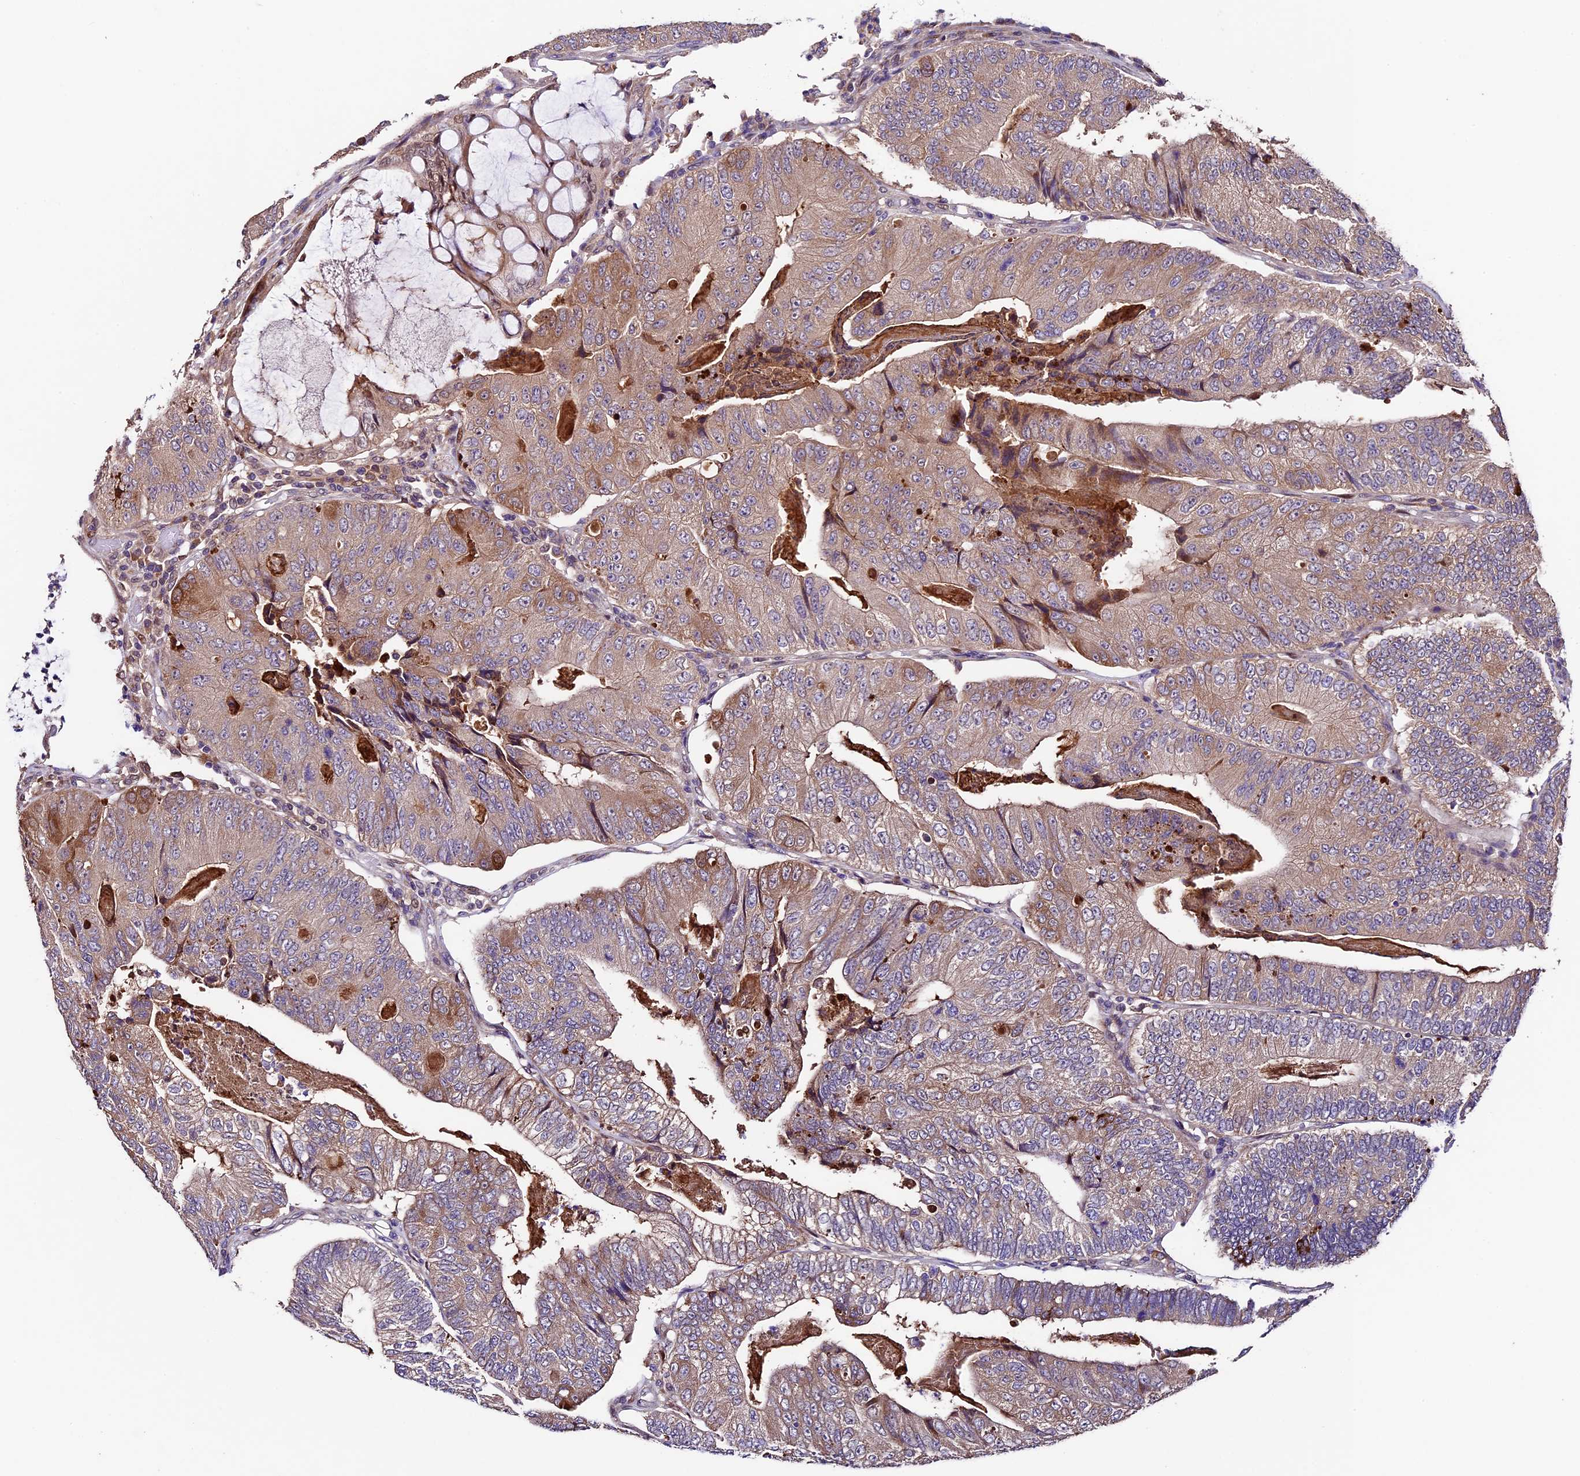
{"staining": {"intensity": "weak", "quantity": "25%-75%", "location": "cytoplasmic/membranous"}, "tissue": "colorectal cancer", "cell_type": "Tumor cells", "image_type": "cancer", "snomed": [{"axis": "morphology", "description": "Adenocarcinoma, NOS"}, {"axis": "topography", "description": "Colon"}], "caption": "Immunohistochemistry (DAB) staining of human adenocarcinoma (colorectal) demonstrates weak cytoplasmic/membranous protein staining in approximately 25%-75% of tumor cells.", "gene": "SBNO2", "patient": {"sex": "female", "age": 67}}